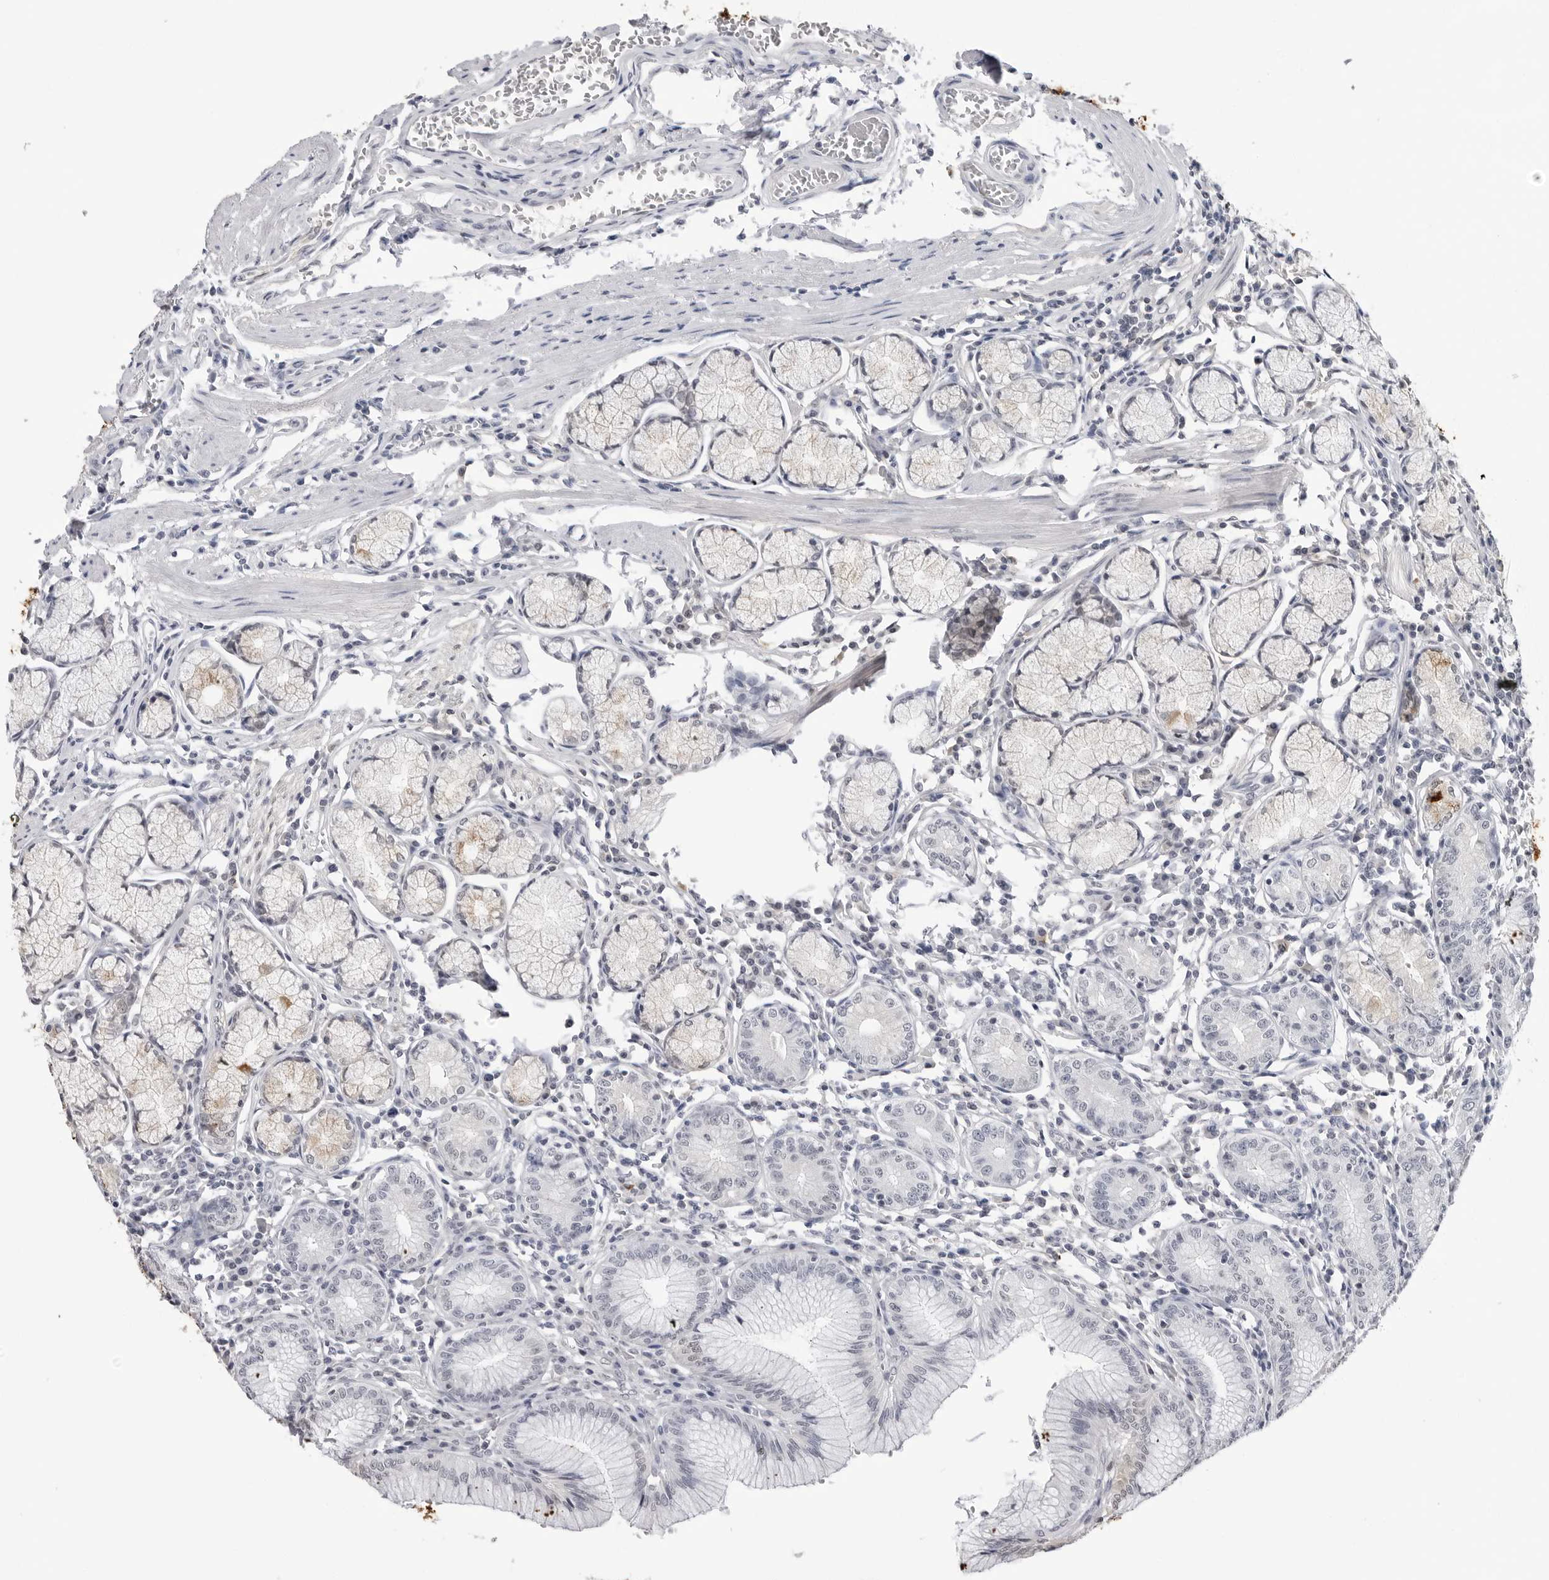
{"staining": {"intensity": "strong", "quantity": "25%-75%", "location": "cytoplasmic/membranous"}, "tissue": "stomach", "cell_type": "Glandular cells", "image_type": "normal", "snomed": [{"axis": "morphology", "description": "Normal tissue, NOS"}, {"axis": "topography", "description": "Stomach"}], "caption": "Immunohistochemical staining of unremarkable stomach displays strong cytoplasmic/membranous protein positivity in about 25%-75% of glandular cells.", "gene": "PGA3", "patient": {"sex": "male", "age": 55}}